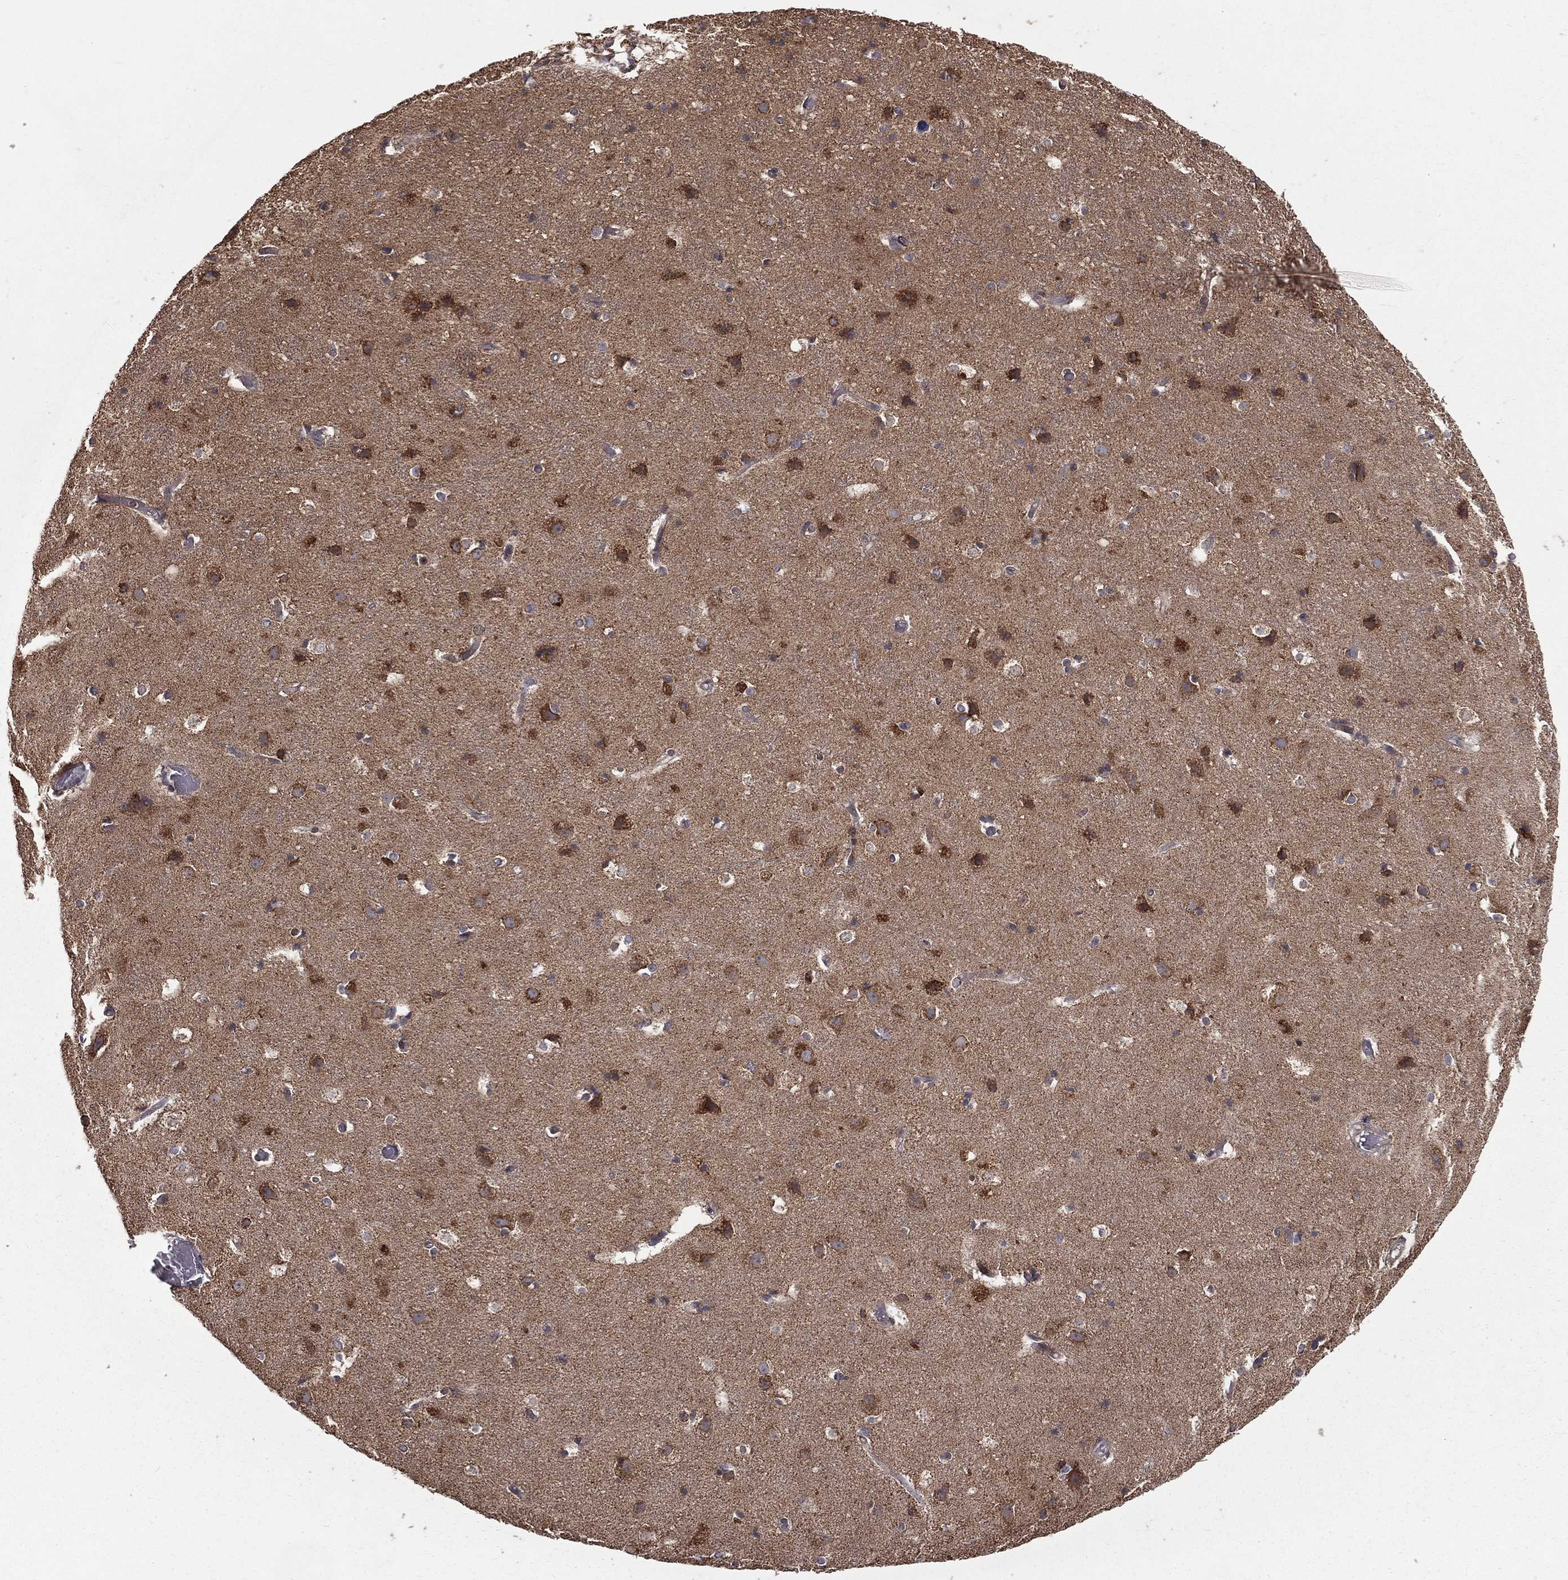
{"staining": {"intensity": "negative", "quantity": "none", "location": "none"}, "tissue": "cerebral cortex", "cell_type": "Endothelial cells", "image_type": "normal", "snomed": [{"axis": "morphology", "description": "Normal tissue, NOS"}, {"axis": "topography", "description": "Cerebral cortex"}], "caption": "Immunohistochemical staining of benign human cerebral cortex displays no significant staining in endothelial cells. Brightfield microscopy of immunohistochemistry (IHC) stained with DAB (brown) and hematoxylin (blue), captured at high magnification.", "gene": "OLFML1", "patient": {"sex": "female", "age": 52}}